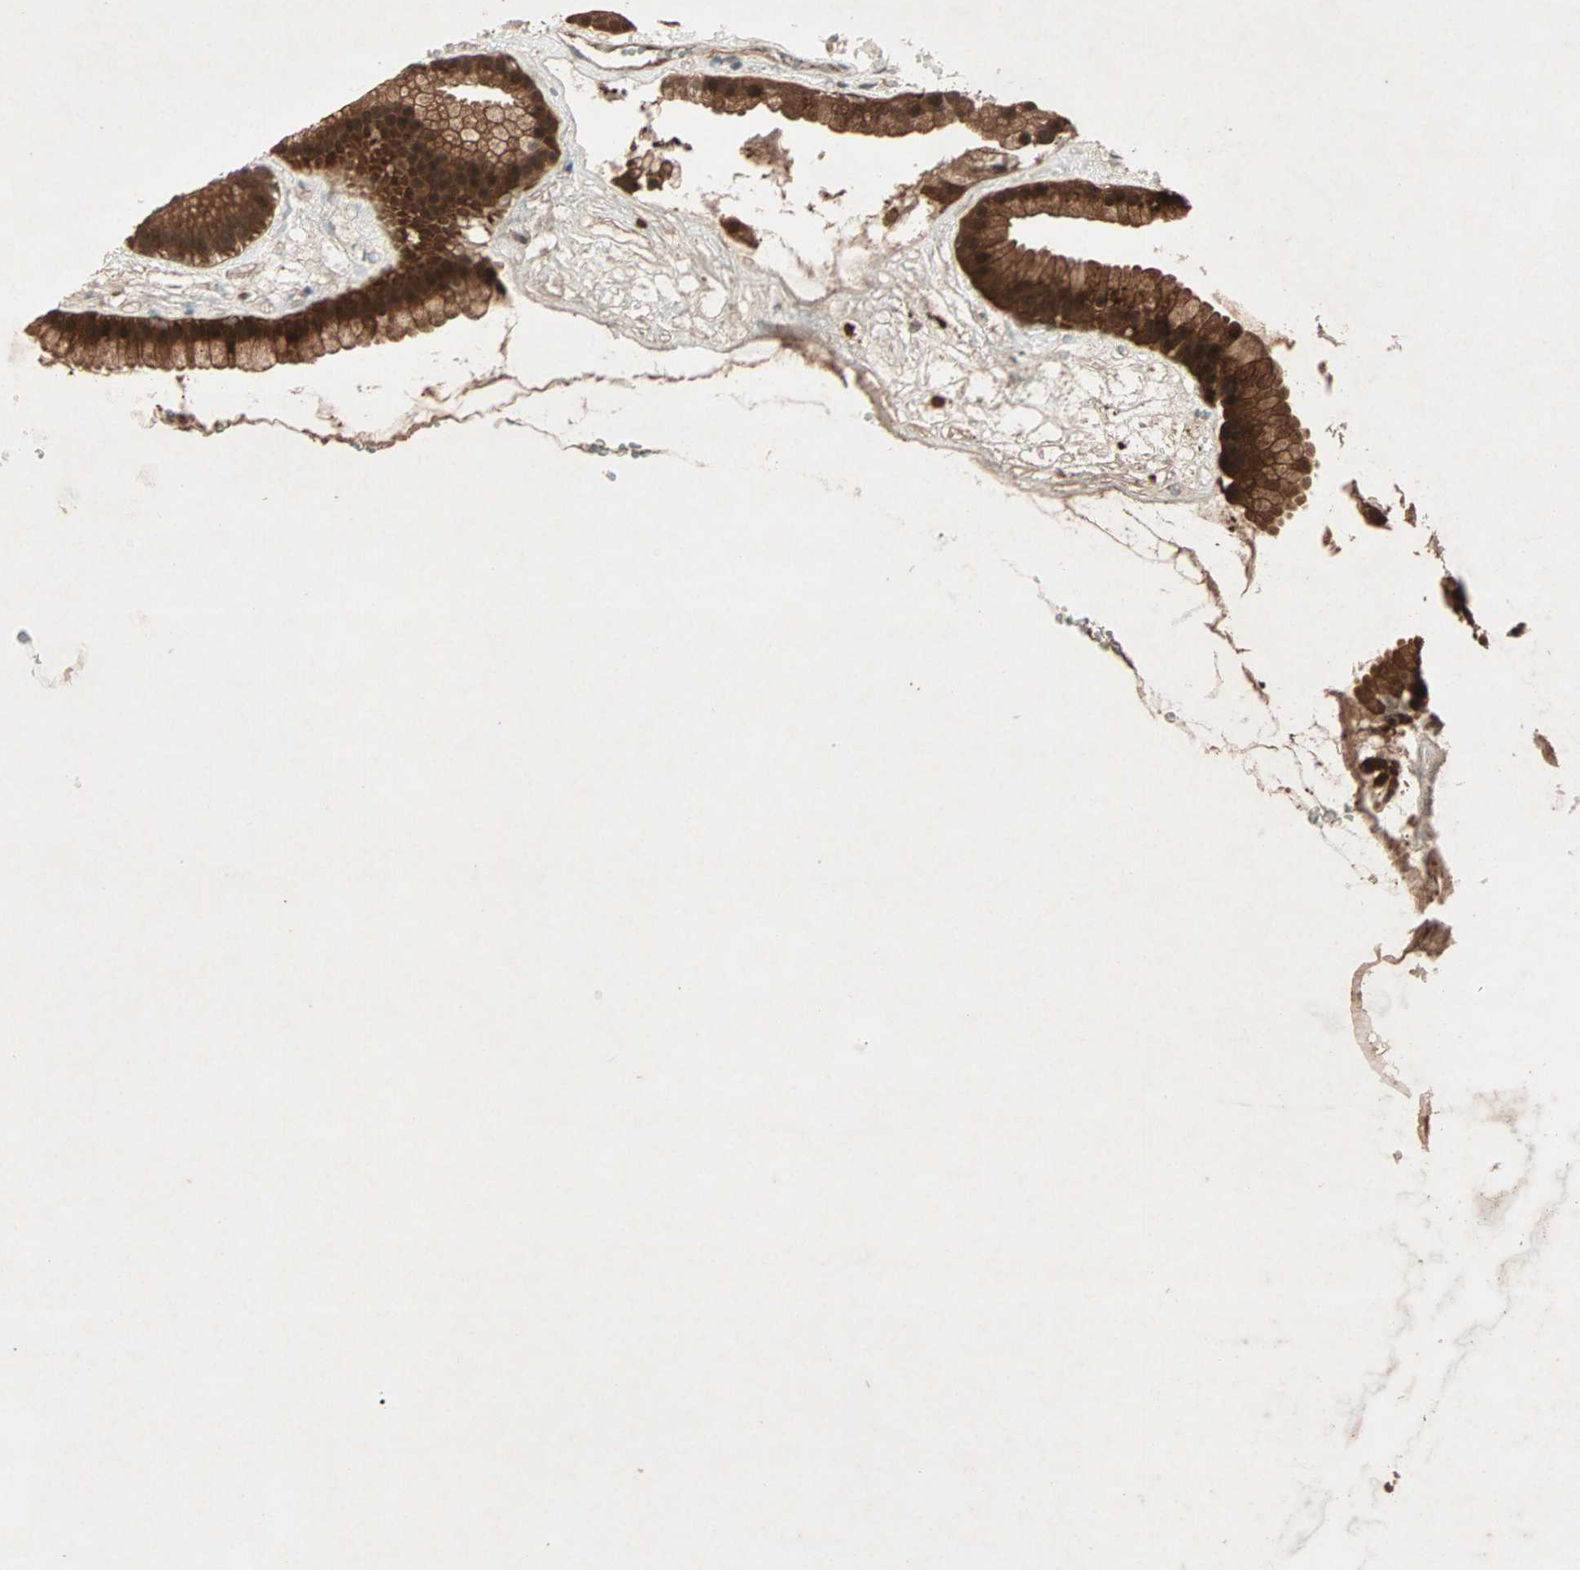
{"staining": {"intensity": "strong", "quantity": ">75%", "location": "cytoplasmic/membranous"}, "tissue": "gallbladder", "cell_type": "Glandular cells", "image_type": "normal", "snomed": [{"axis": "morphology", "description": "Normal tissue, NOS"}, {"axis": "topography", "description": "Gallbladder"}], "caption": "Brown immunohistochemical staining in unremarkable gallbladder demonstrates strong cytoplasmic/membranous expression in about >75% of glandular cells.", "gene": "SDSL", "patient": {"sex": "female", "age": 64}}